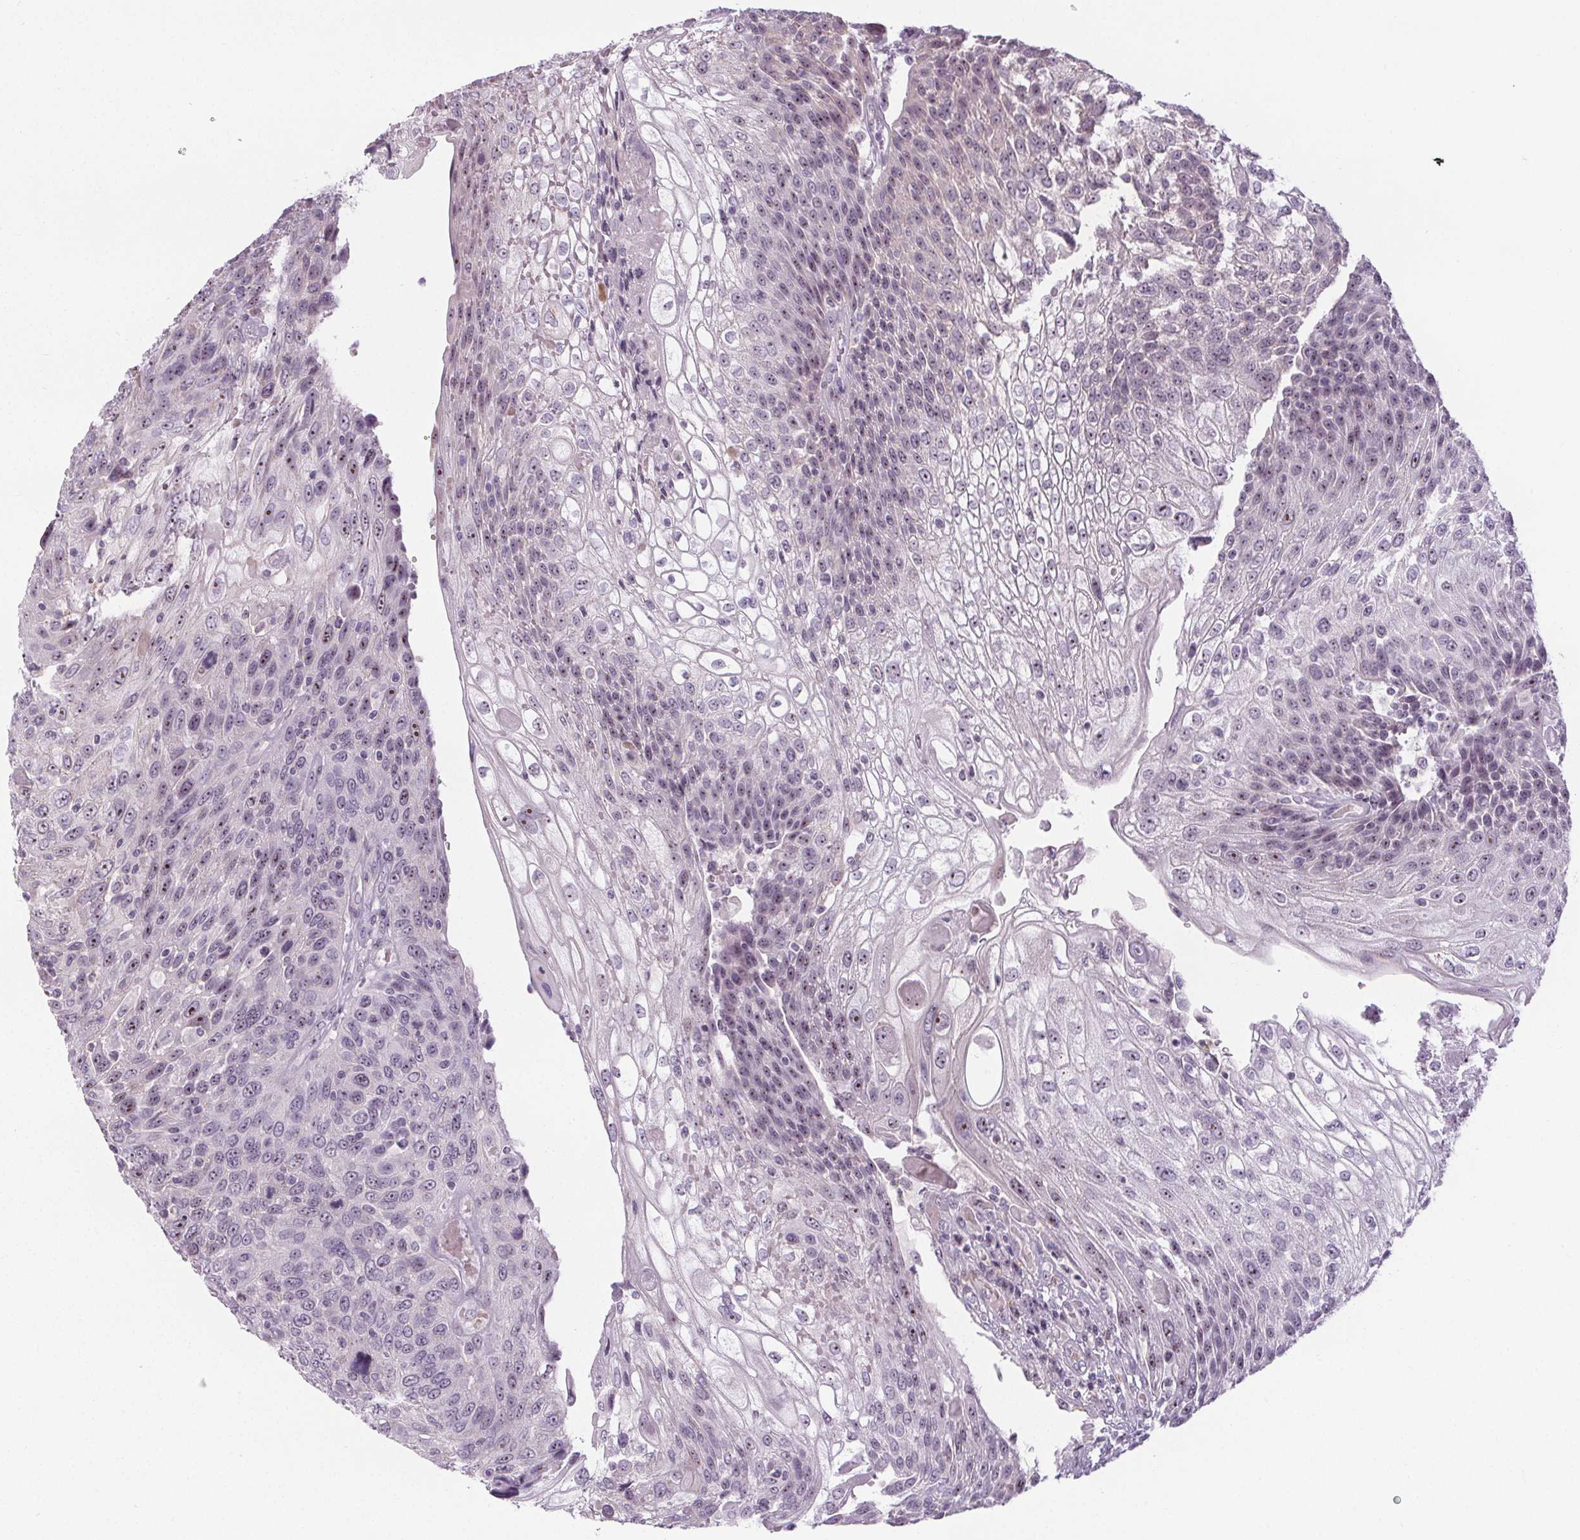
{"staining": {"intensity": "moderate", "quantity": "25%-75%", "location": "nuclear"}, "tissue": "urothelial cancer", "cell_type": "Tumor cells", "image_type": "cancer", "snomed": [{"axis": "morphology", "description": "Urothelial carcinoma, High grade"}, {"axis": "topography", "description": "Urinary bladder"}], "caption": "Protein expression analysis of human urothelial cancer reveals moderate nuclear staining in approximately 25%-75% of tumor cells. (DAB (3,3'-diaminobenzidine) IHC, brown staining for protein, blue staining for nuclei).", "gene": "NOLC1", "patient": {"sex": "female", "age": 70}}